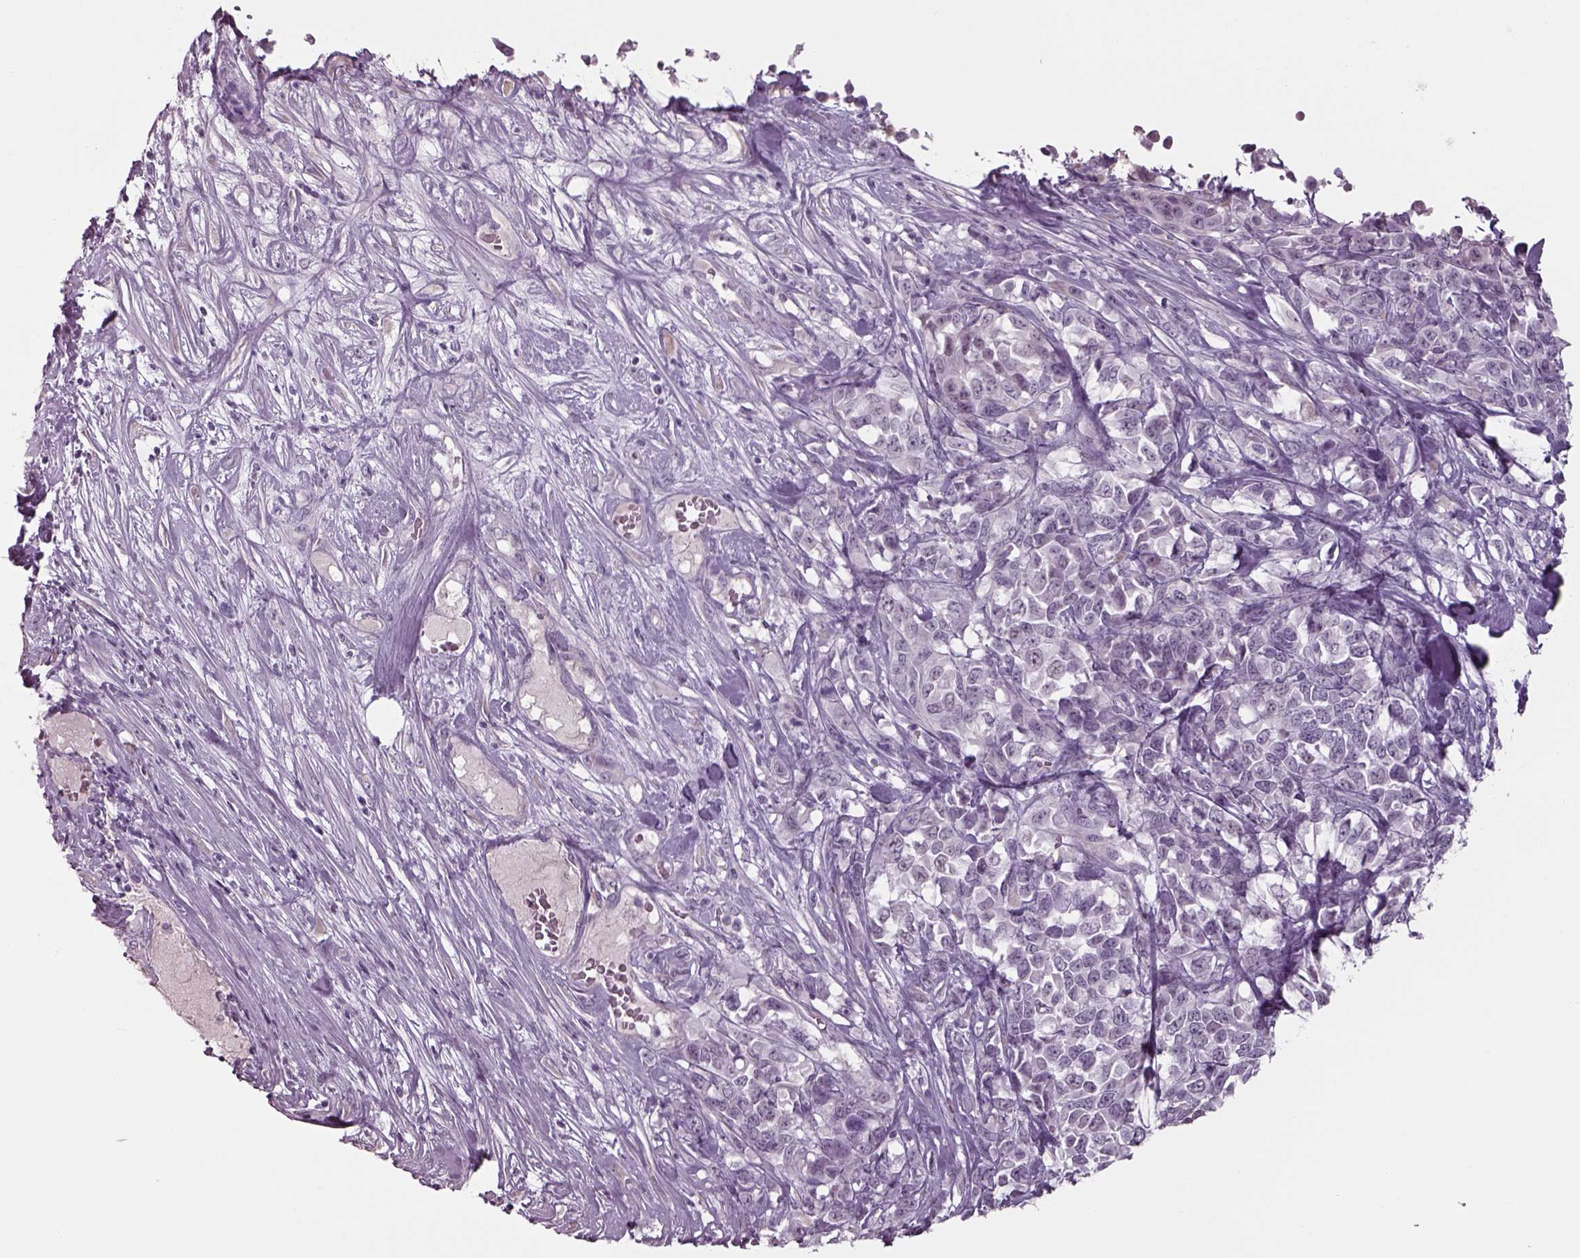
{"staining": {"intensity": "negative", "quantity": "none", "location": "none"}, "tissue": "melanoma", "cell_type": "Tumor cells", "image_type": "cancer", "snomed": [{"axis": "morphology", "description": "Malignant melanoma, Metastatic site"}, {"axis": "topography", "description": "Skin"}], "caption": "Image shows no significant protein positivity in tumor cells of malignant melanoma (metastatic site). (DAB immunohistochemistry (IHC) visualized using brightfield microscopy, high magnification).", "gene": "SEPTIN14", "patient": {"sex": "male", "age": 84}}